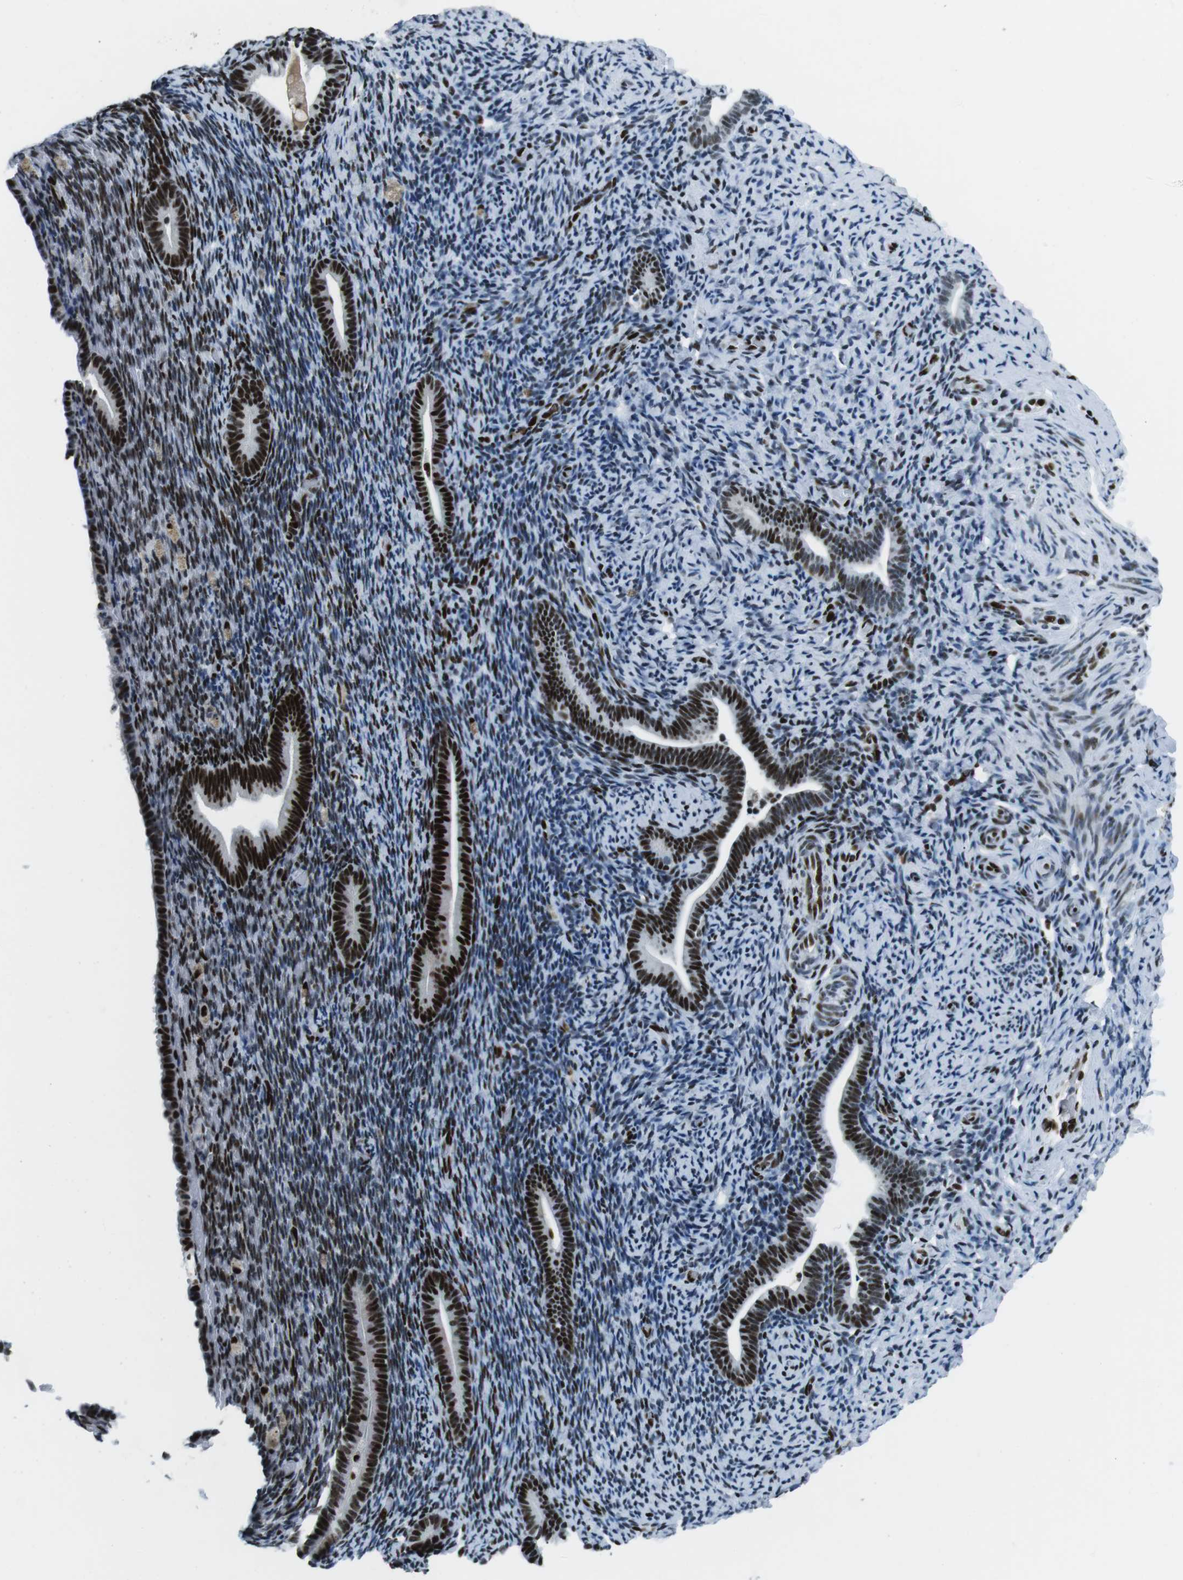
{"staining": {"intensity": "moderate", "quantity": "<25%", "location": "nuclear"}, "tissue": "endometrium", "cell_type": "Cells in endometrial stroma", "image_type": "normal", "snomed": [{"axis": "morphology", "description": "Normal tissue, NOS"}, {"axis": "topography", "description": "Endometrium"}], "caption": "A high-resolution photomicrograph shows immunohistochemistry staining of unremarkable endometrium, which displays moderate nuclear positivity in approximately <25% of cells in endometrial stroma.", "gene": "PML", "patient": {"sex": "female", "age": 51}}